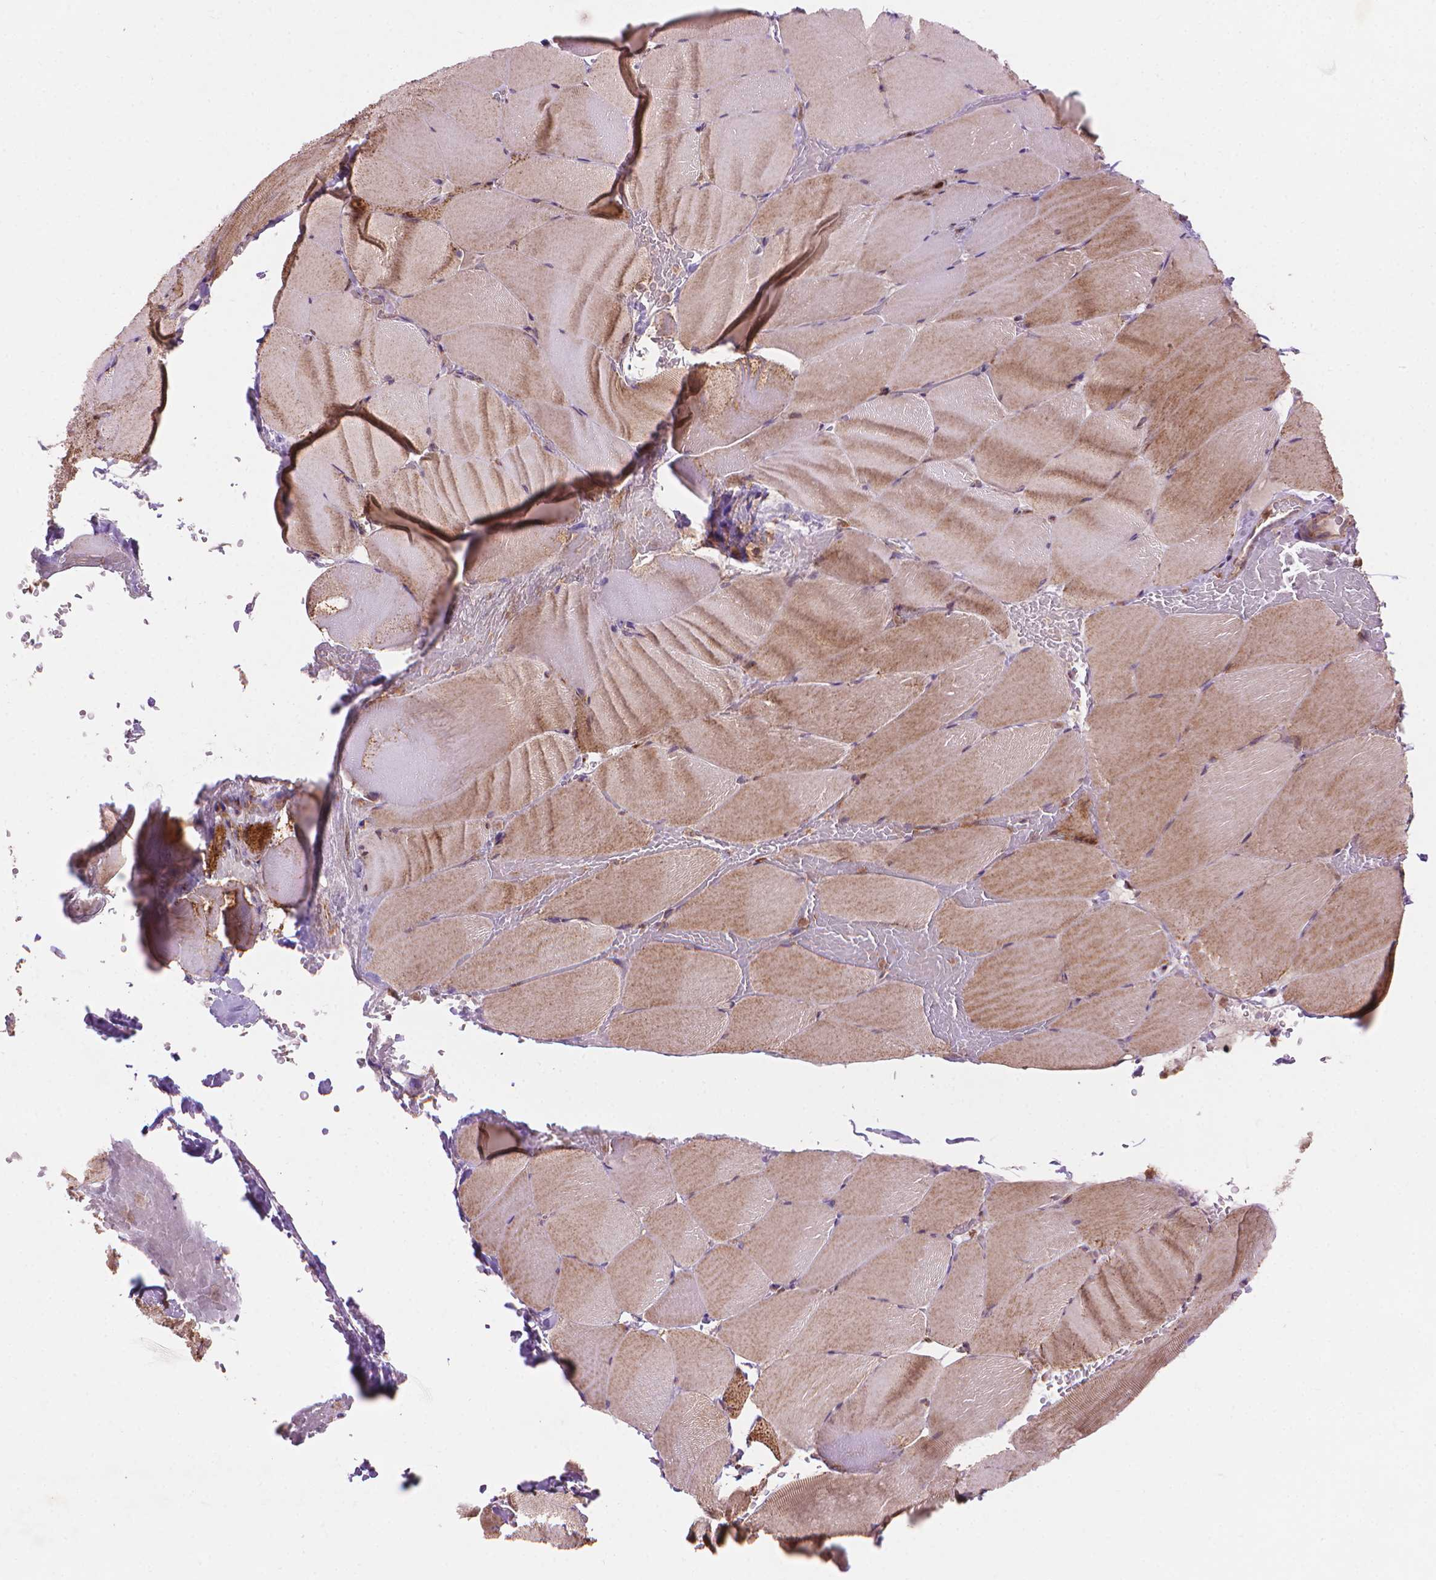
{"staining": {"intensity": "moderate", "quantity": "<25%", "location": "cytoplasmic/membranous"}, "tissue": "skeletal muscle", "cell_type": "Myocytes", "image_type": "normal", "snomed": [{"axis": "morphology", "description": "Normal tissue, NOS"}, {"axis": "topography", "description": "Skeletal muscle"}], "caption": "A high-resolution photomicrograph shows immunohistochemistry (IHC) staining of normal skeletal muscle, which displays moderate cytoplasmic/membranous staining in about <25% of myocytes.", "gene": "VARS2", "patient": {"sex": "female", "age": 37}}